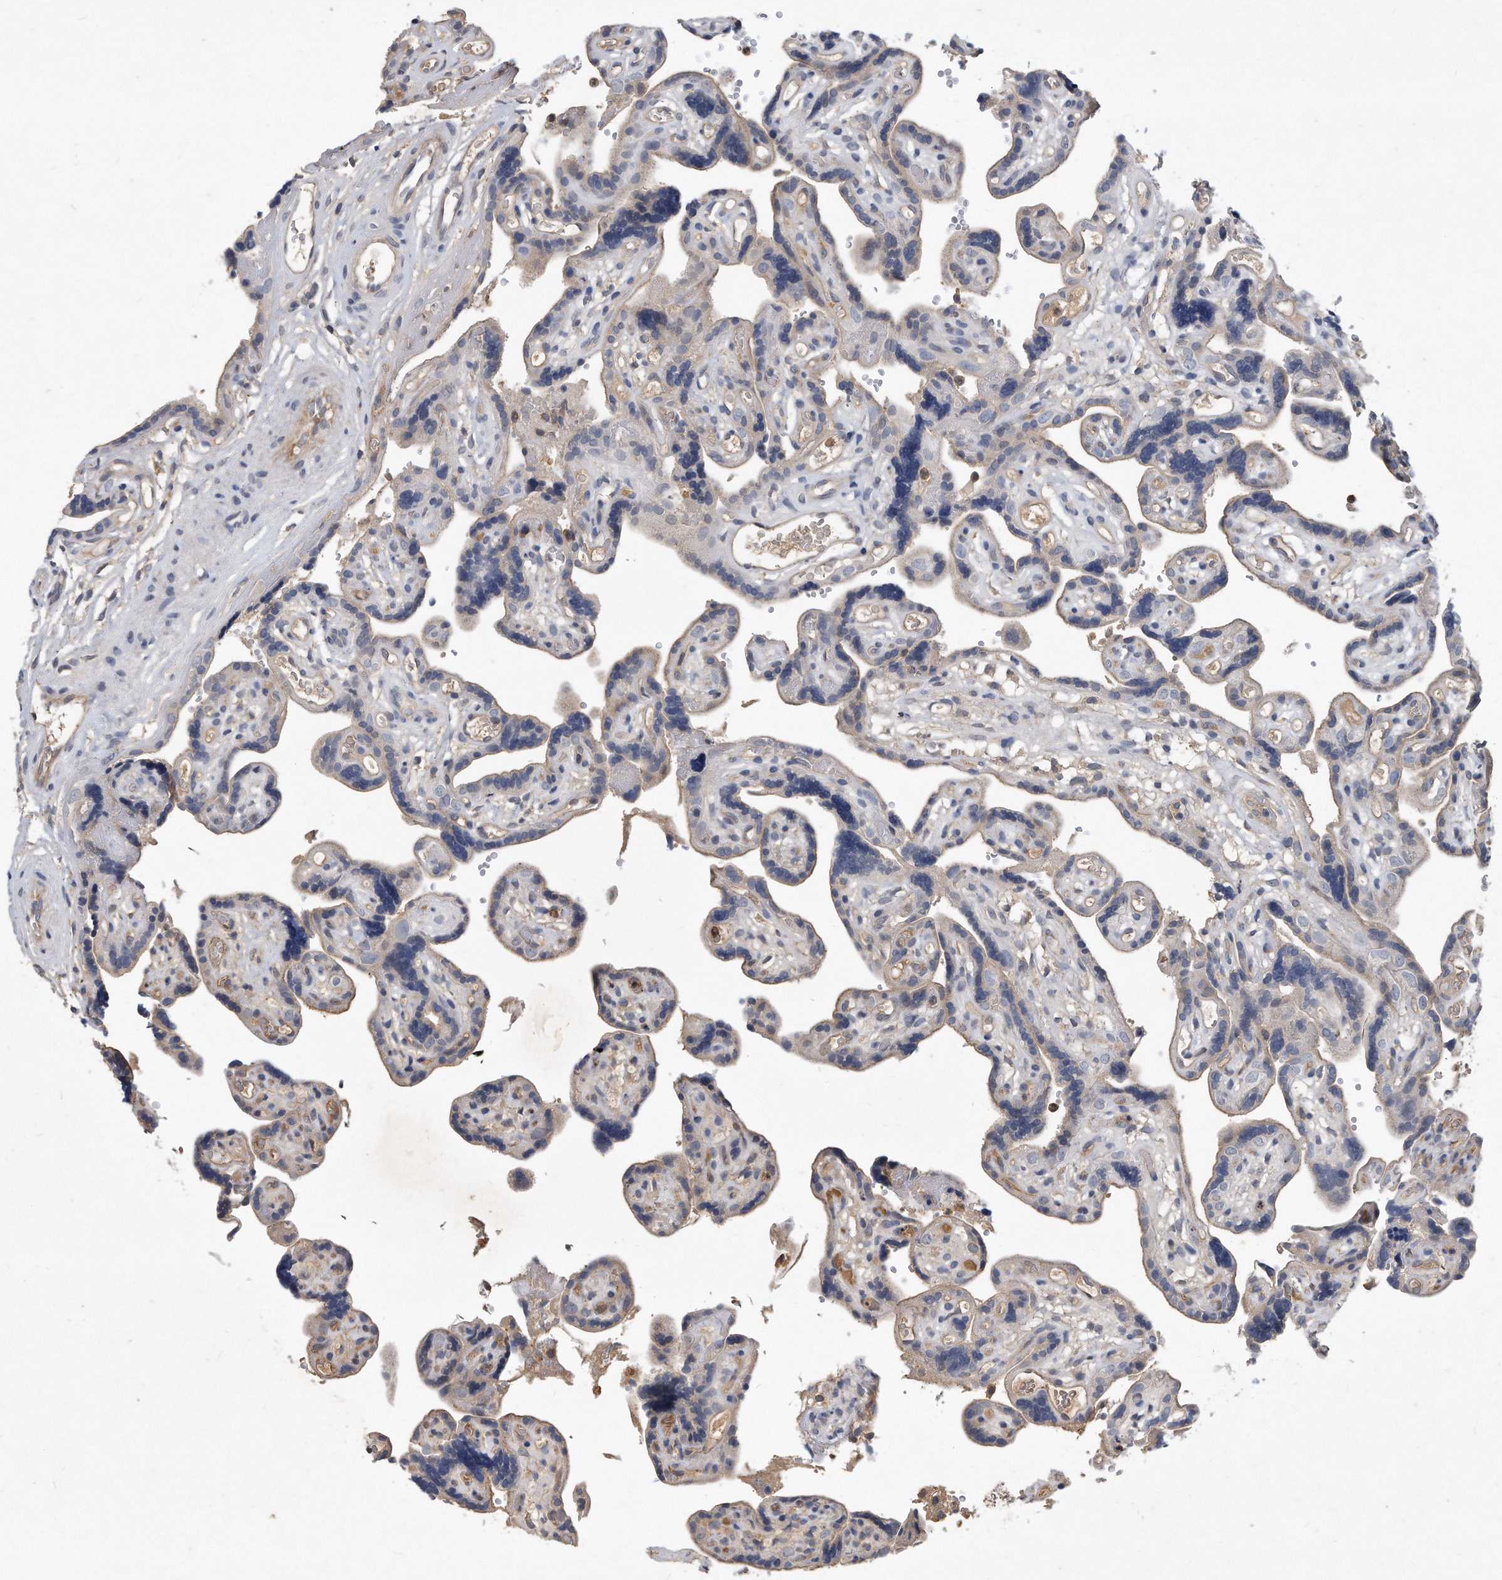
{"staining": {"intensity": "weak", "quantity": "<25%", "location": "cytoplasmic/membranous"}, "tissue": "placenta", "cell_type": "Decidual cells", "image_type": "normal", "snomed": [{"axis": "morphology", "description": "Normal tissue, NOS"}, {"axis": "topography", "description": "Placenta"}], "caption": "DAB immunohistochemical staining of normal human placenta exhibits no significant positivity in decidual cells. (DAB (3,3'-diaminobenzidine) immunohistochemistry (IHC) visualized using brightfield microscopy, high magnification).", "gene": "HOMER3", "patient": {"sex": "female", "age": 30}}